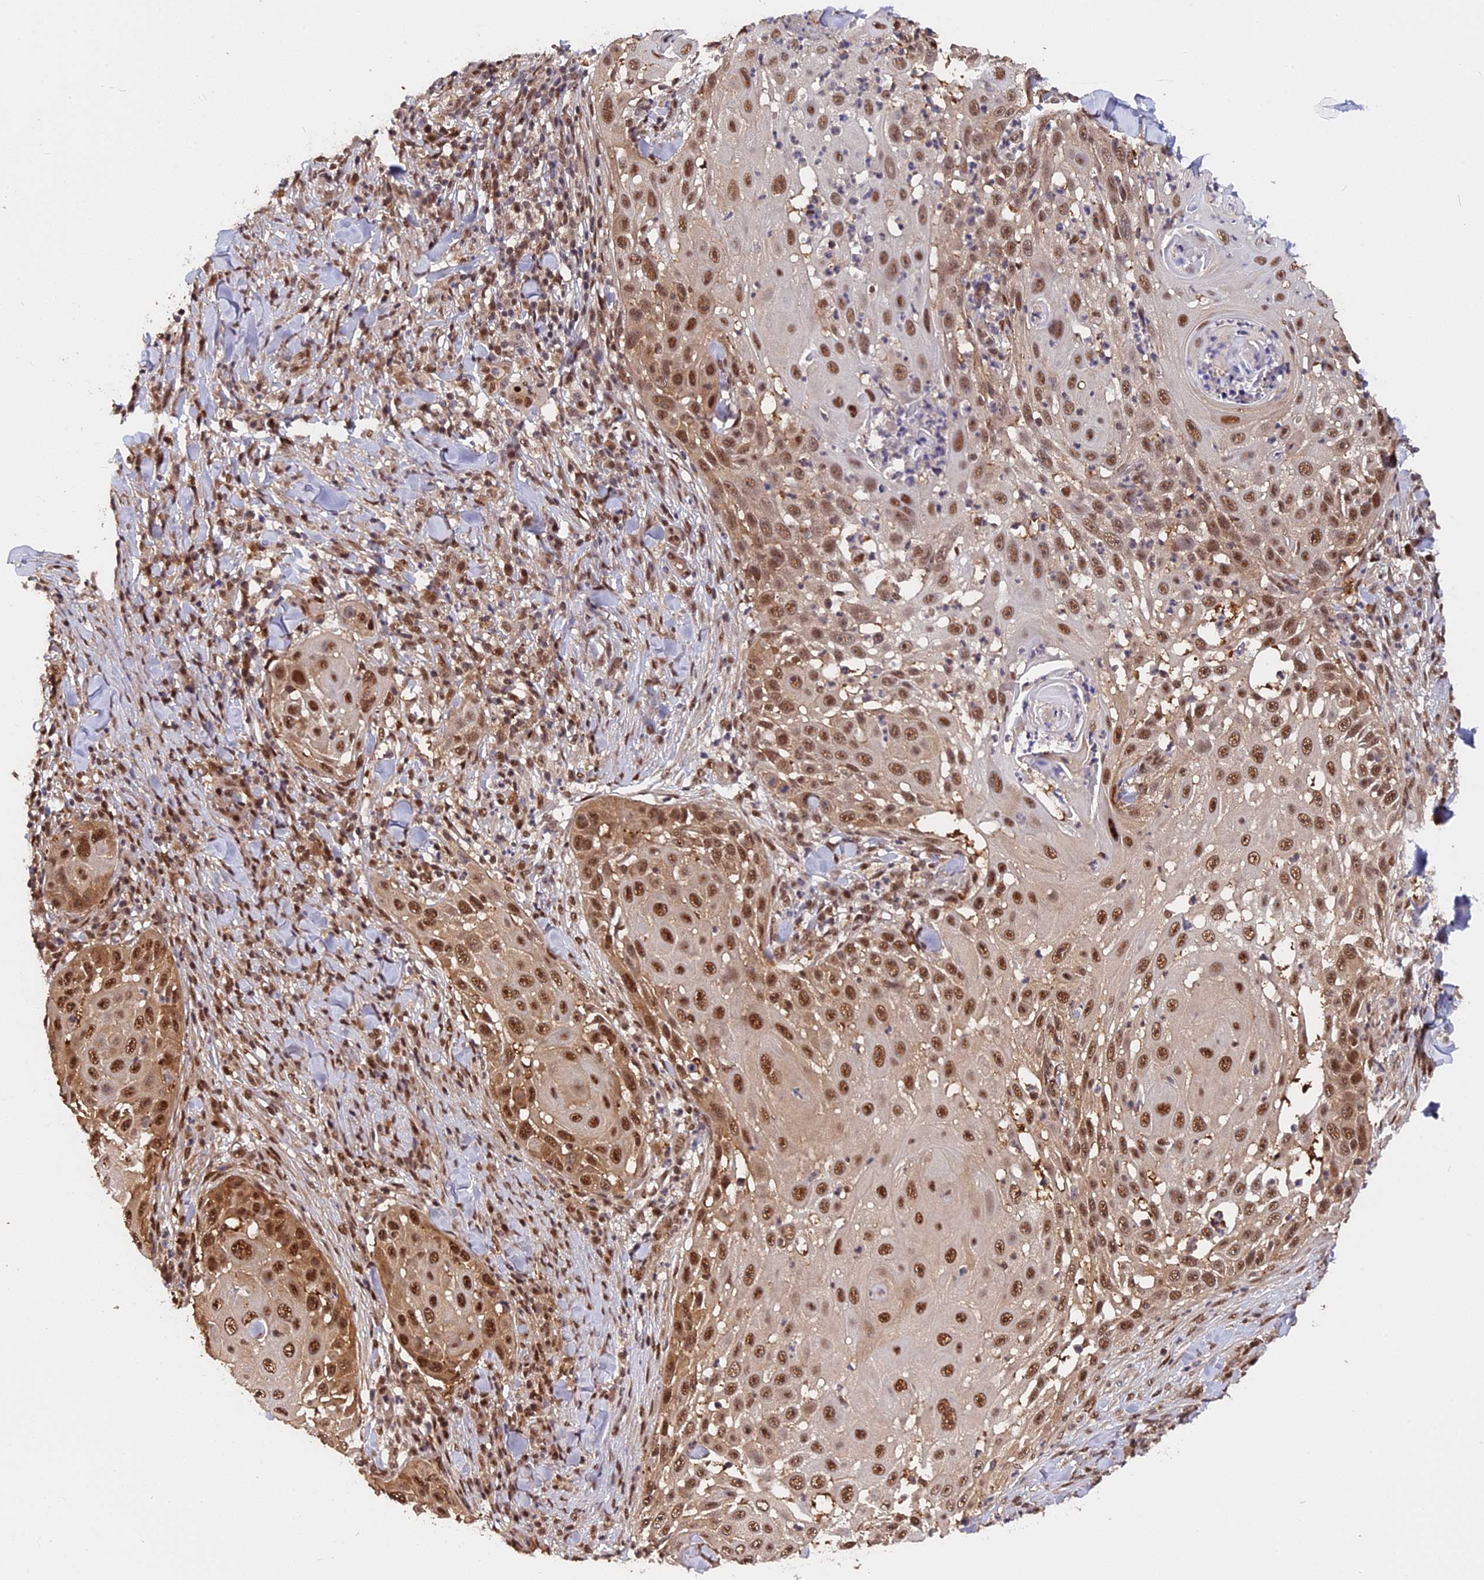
{"staining": {"intensity": "moderate", "quantity": ">75%", "location": "cytoplasmic/membranous,nuclear"}, "tissue": "skin cancer", "cell_type": "Tumor cells", "image_type": "cancer", "snomed": [{"axis": "morphology", "description": "Squamous cell carcinoma, NOS"}, {"axis": "topography", "description": "Skin"}], "caption": "Protein staining of squamous cell carcinoma (skin) tissue demonstrates moderate cytoplasmic/membranous and nuclear expression in about >75% of tumor cells. The staining is performed using DAB brown chromogen to label protein expression. The nuclei are counter-stained blue using hematoxylin.", "gene": "ADRM1", "patient": {"sex": "female", "age": 44}}